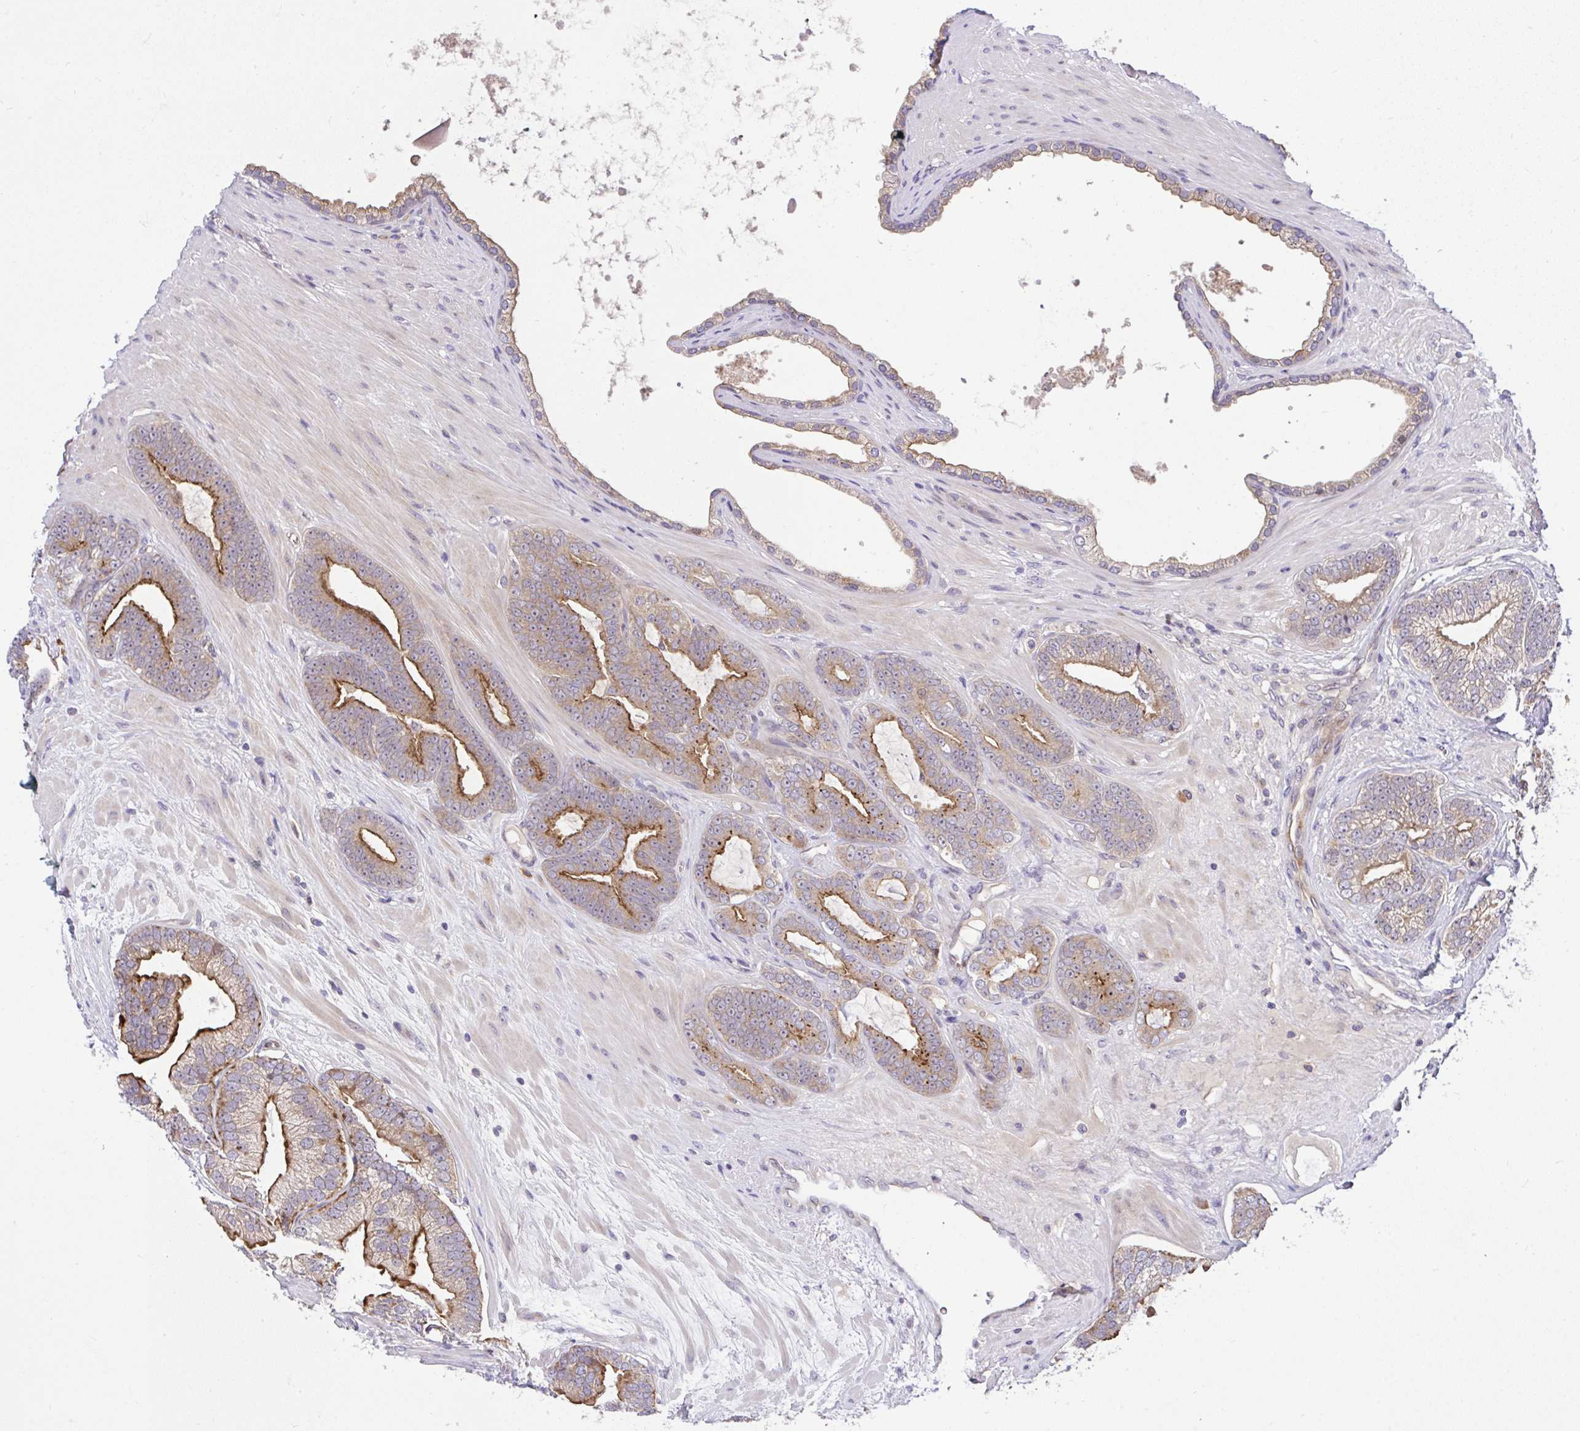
{"staining": {"intensity": "moderate", "quantity": "<25%", "location": "cytoplasmic/membranous"}, "tissue": "prostate cancer", "cell_type": "Tumor cells", "image_type": "cancer", "snomed": [{"axis": "morphology", "description": "Adenocarcinoma, Low grade"}, {"axis": "topography", "description": "Prostate"}], "caption": "Moderate cytoplasmic/membranous protein expression is identified in about <25% of tumor cells in prostate cancer. (DAB (3,3'-diaminobenzidine) IHC with brightfield microscopy, high magnification).", "gene": "CHIA", "patient": {"sex": "male", "age": 61}}